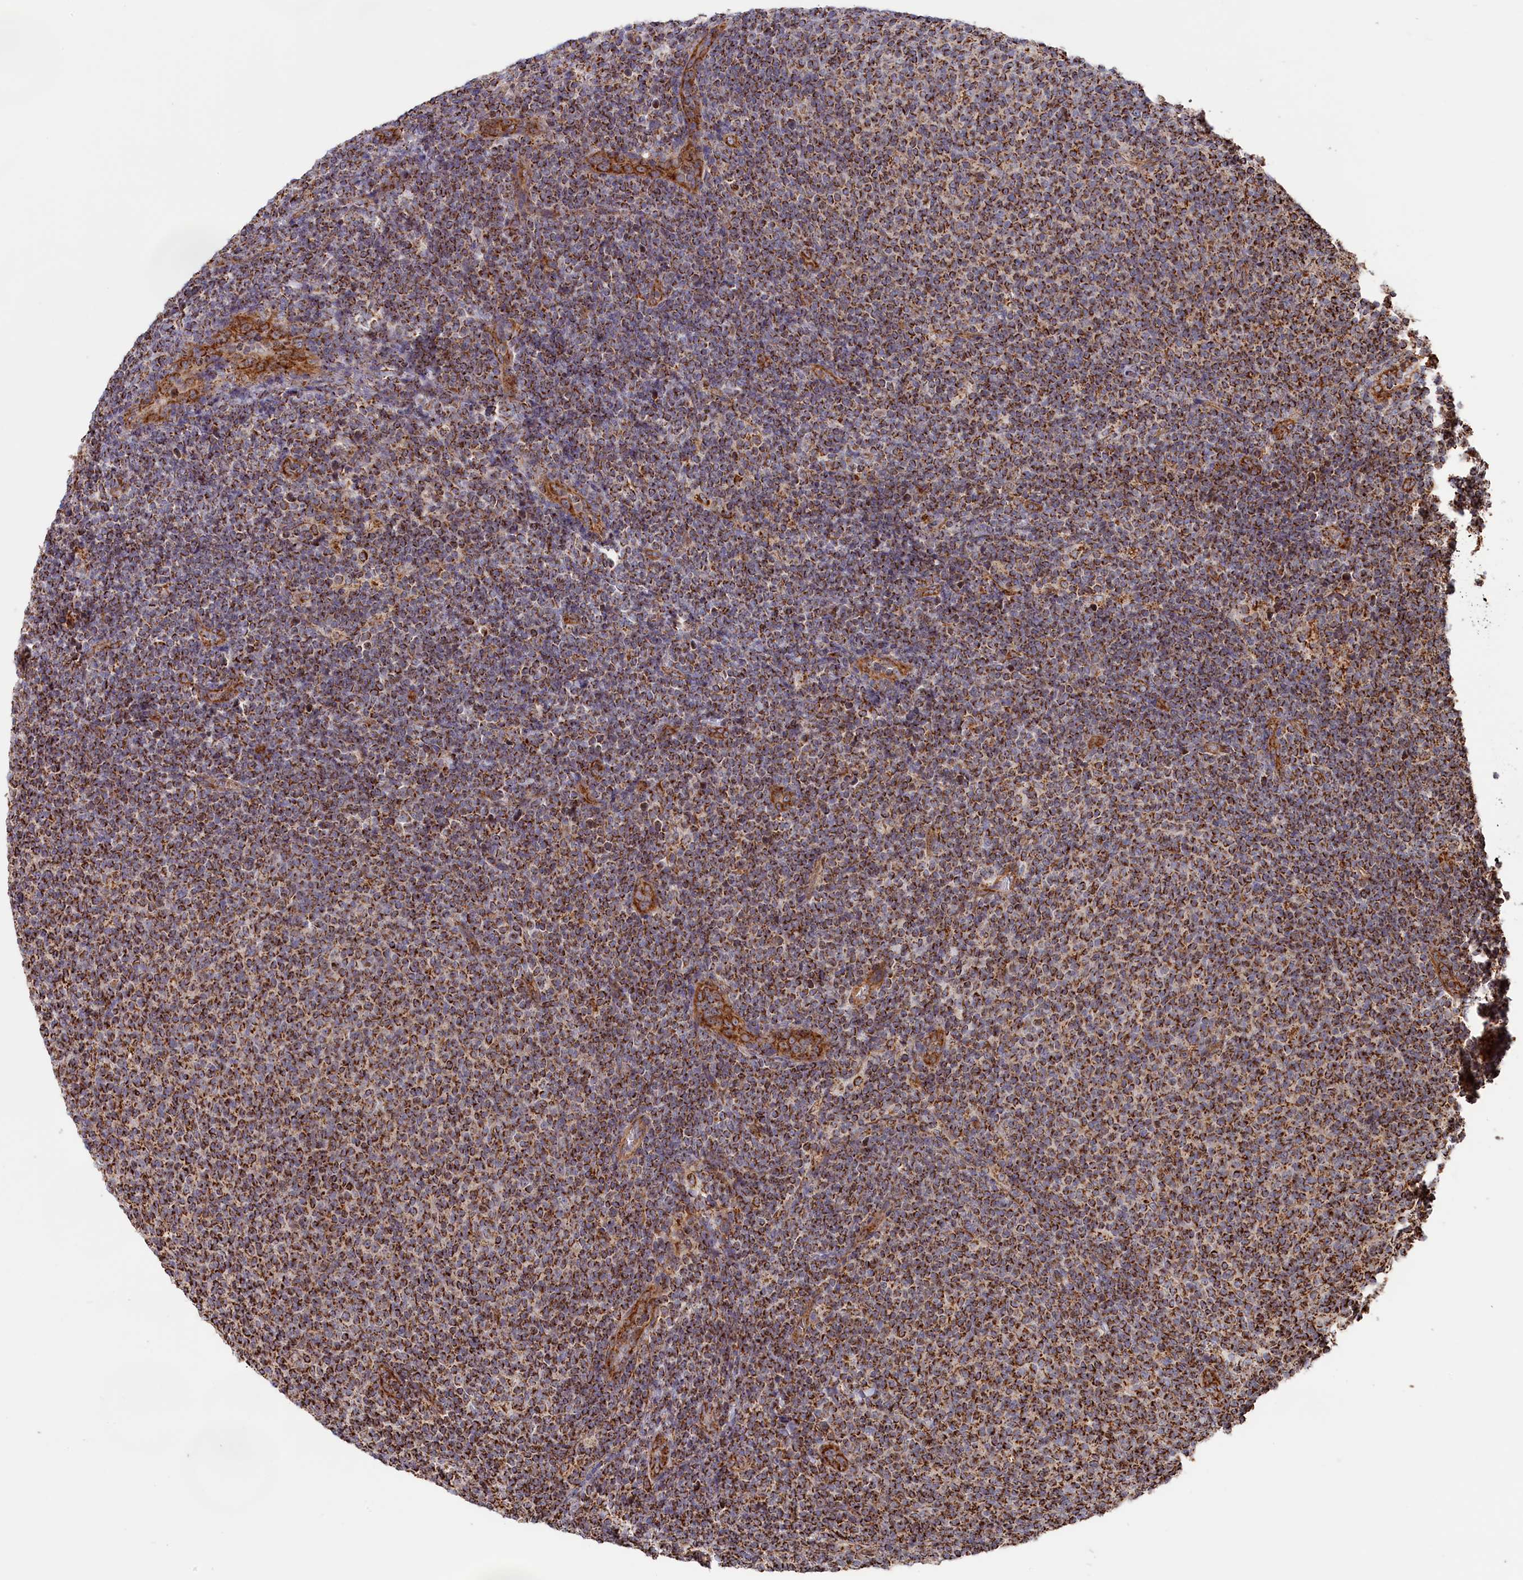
{"staining": {"intensity": "strong", "quantity": ">75%", "location": "cytoplasmic/membranous"}, "tissue": "lymphoma", "cell_type": "Tumor cells", "image_type": "cancer", "snomed": [{"axis": "morphology", "description": "Malignant lymphoma, non-Hodgkin's type, Low grade"}, {"axis": "topography", "description": "Lymph node"}], "caption": "Malignant lymphoma, non-Hodgkin's type (low-grade) stained with immunohistochemistry (IHC) reveals strong cytoplasmic/membranous staining in approximately >75% of tumor cells.", "gene": "MACROD1", "patient": {"sex": "male", "age": 66}}